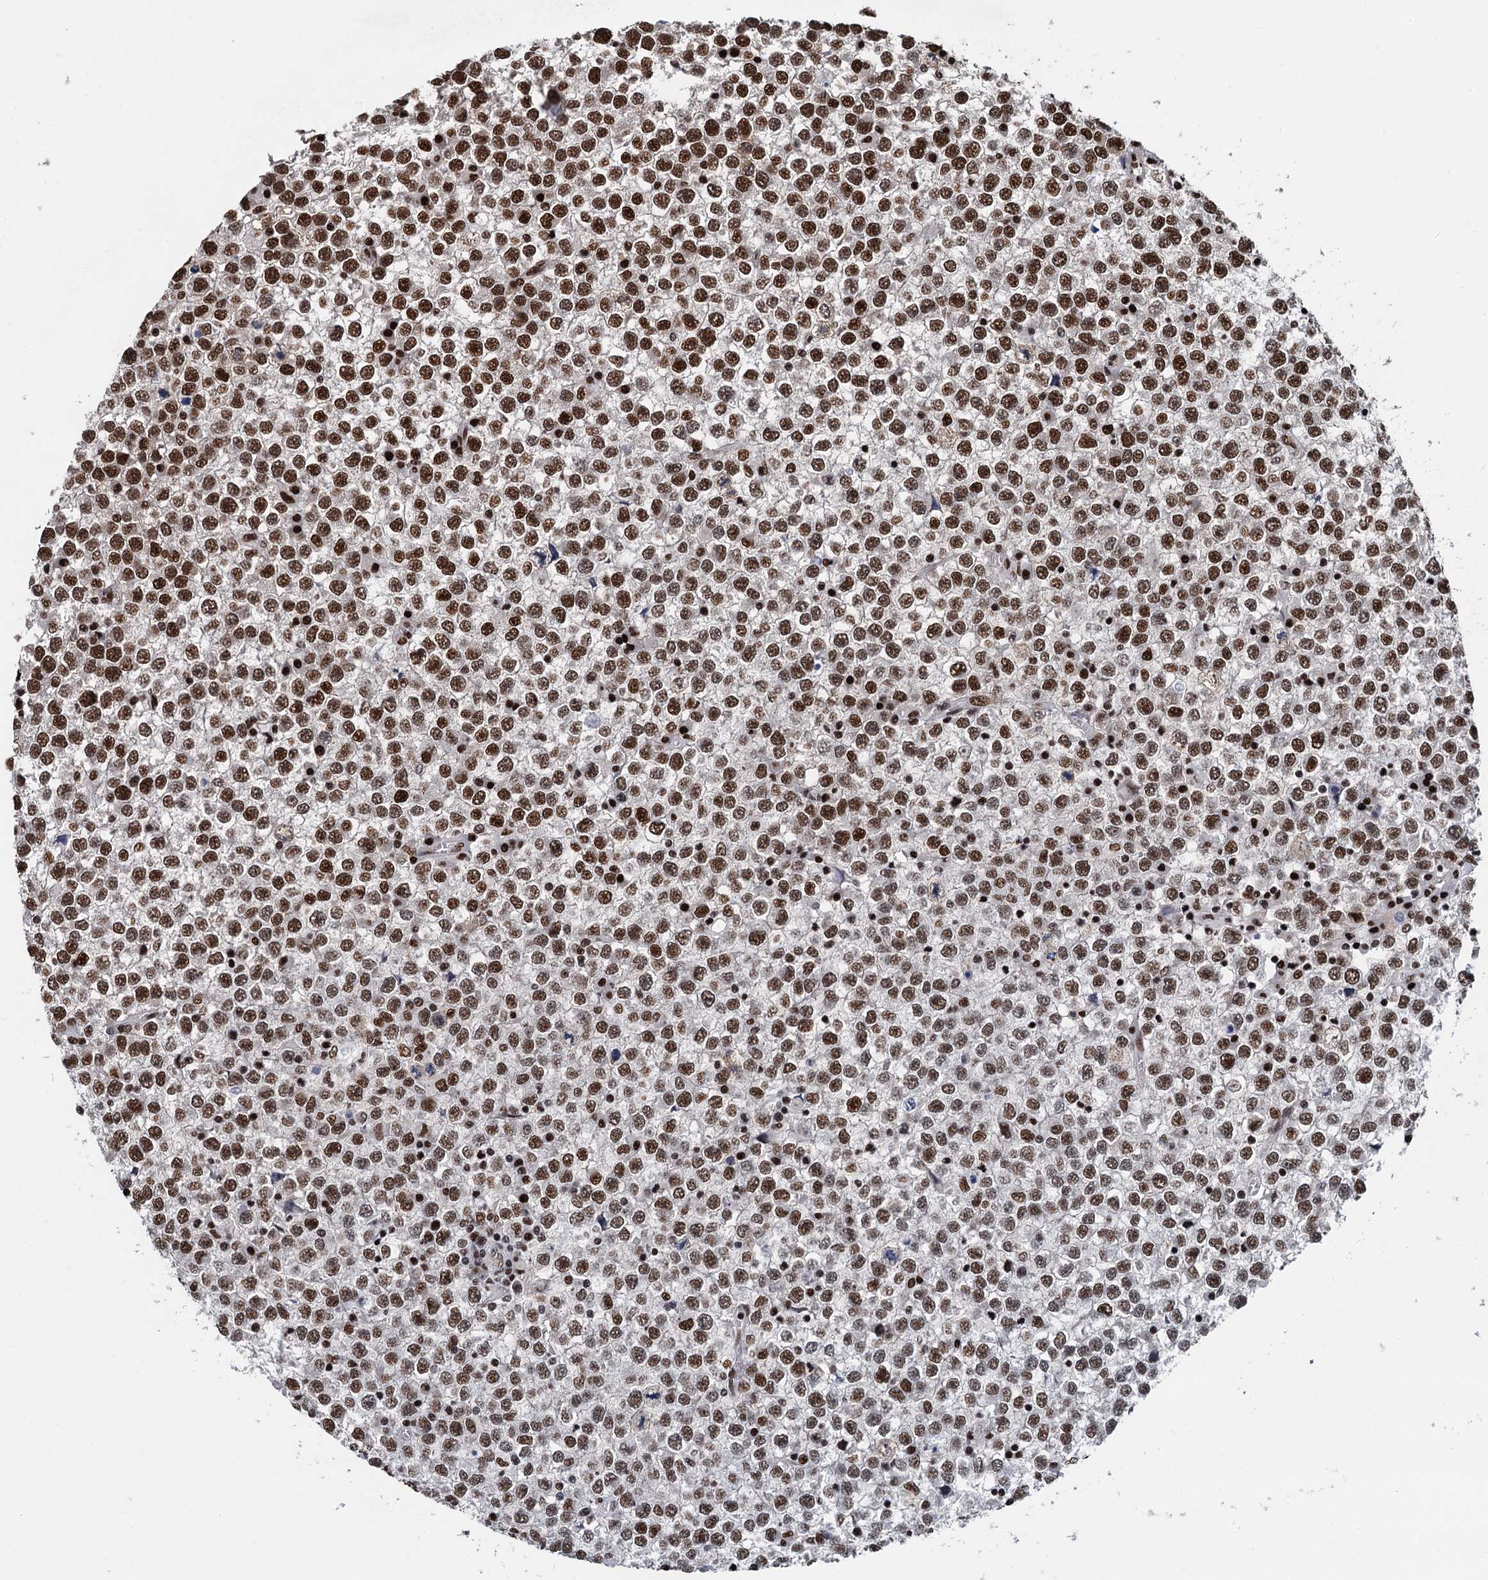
{"staining": {"intensity": "moderate", "quantity": ">75%", "location": "nuclear"}, "tissue": "testis cancer", "cell_type": "Tumor cells", "image_type": "cancer", "snomed": [{"axis": "morphology", "description": "Seminoma, NOS"}, {"axis": "topography", "description": "Testis"}], "caption": "Immunohistochemistry (IHC) of testis cancer demonstrates medium levels of moderate nuclear expression in about >75% of tumor cells.", "gene": "PPP4R1", "patient": {"sex": "male", "age": 65}}